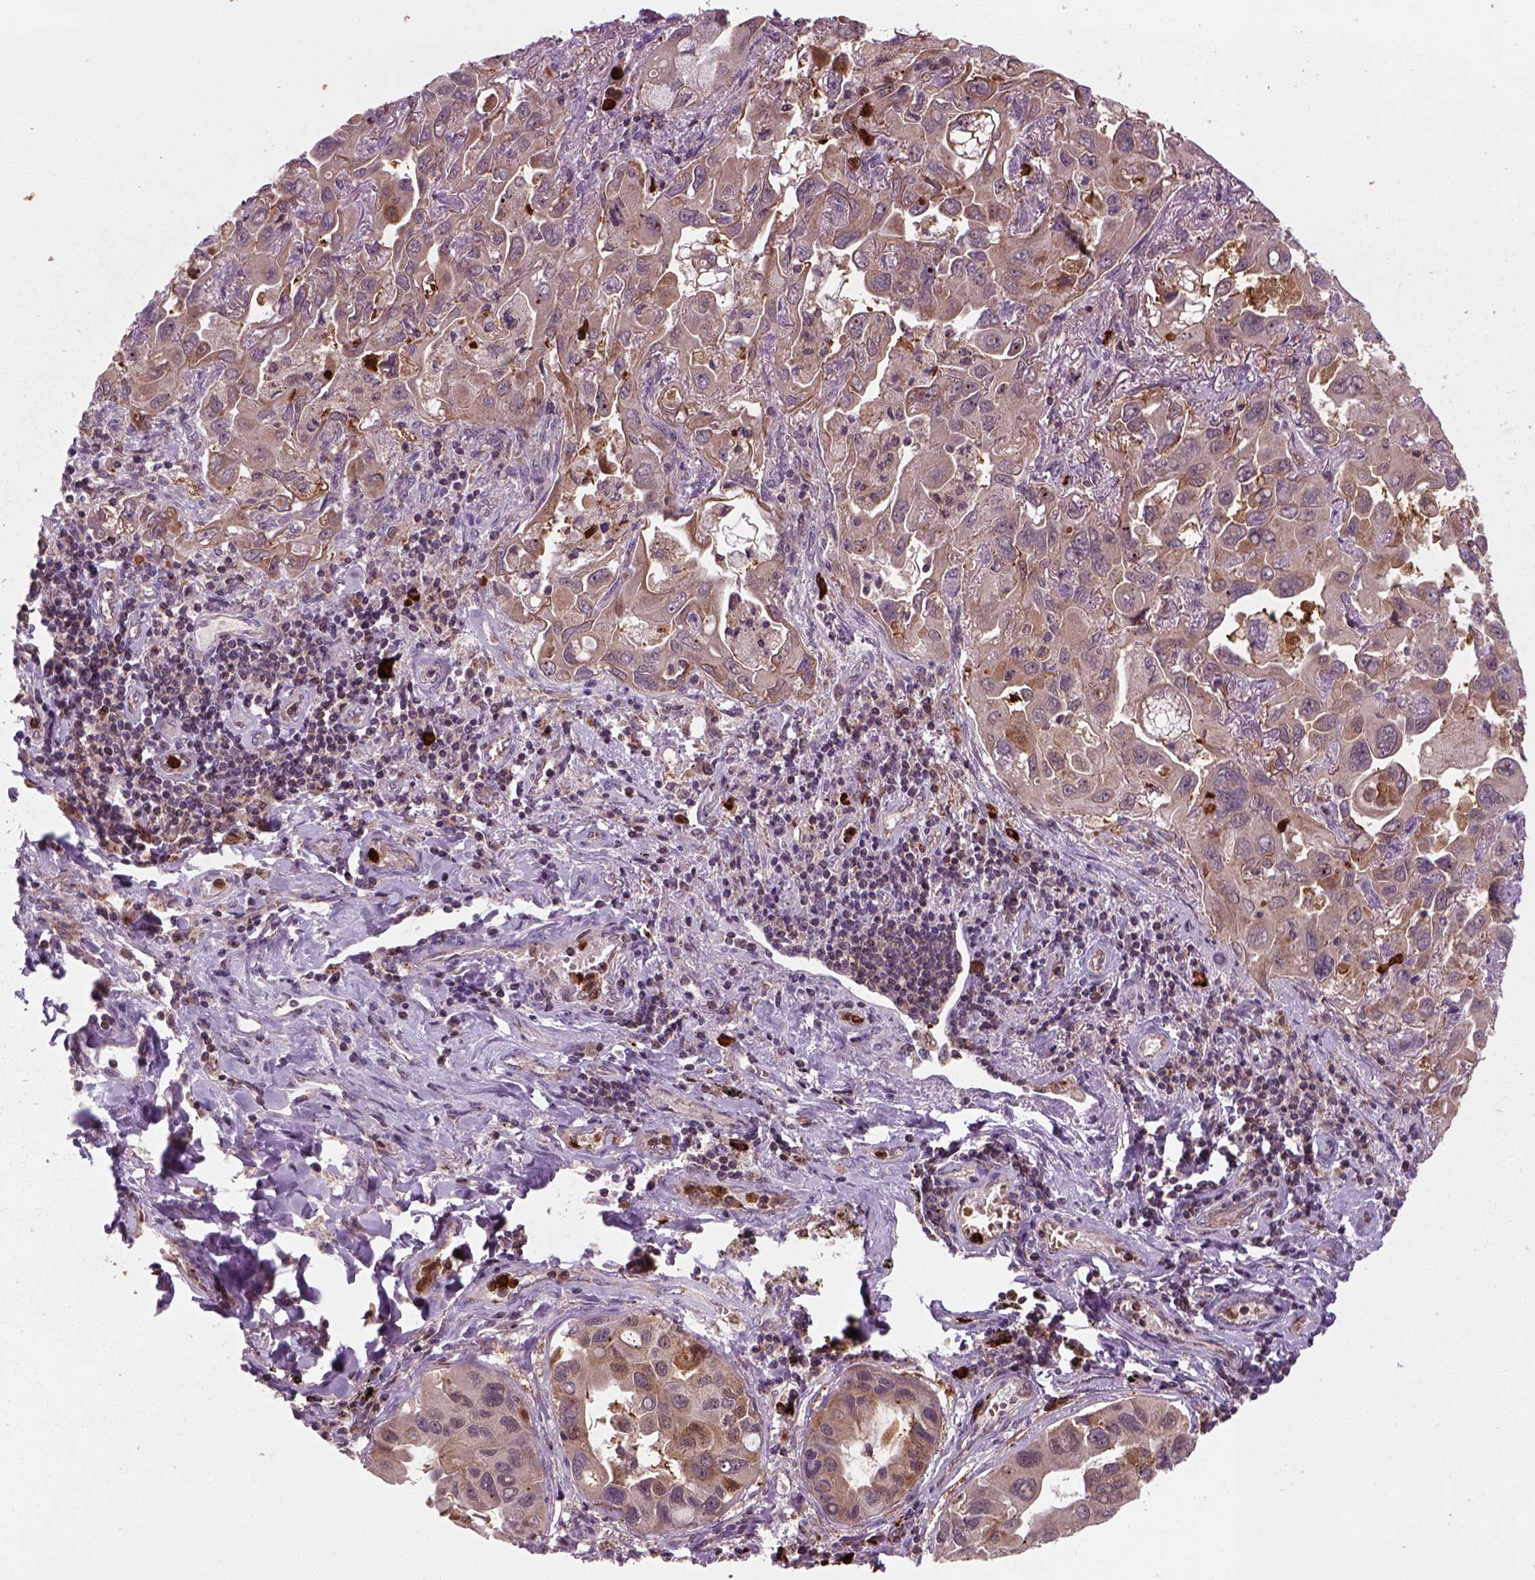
{"staining": {"intensity": "moderate", "quantity": ">75%", "location": "cytoplasmic/membranous"}, "tissue": "lung cancer", "cell_type": "Tumor cells", "image_type": "cancer", "snomed": [{"axis": "morphology", "description": "Adenocarcinoma, NOS"}, {"axis": "topography", "description": "Lung"}], "caption": "This is an image of IHC staining of lung adenocarcinoma, which shows moderate staining in the cytoplasmic/membranous of tumor cells.", "gene": "NUDT16L1", "patient": {"sex": "male", "age": 64}}